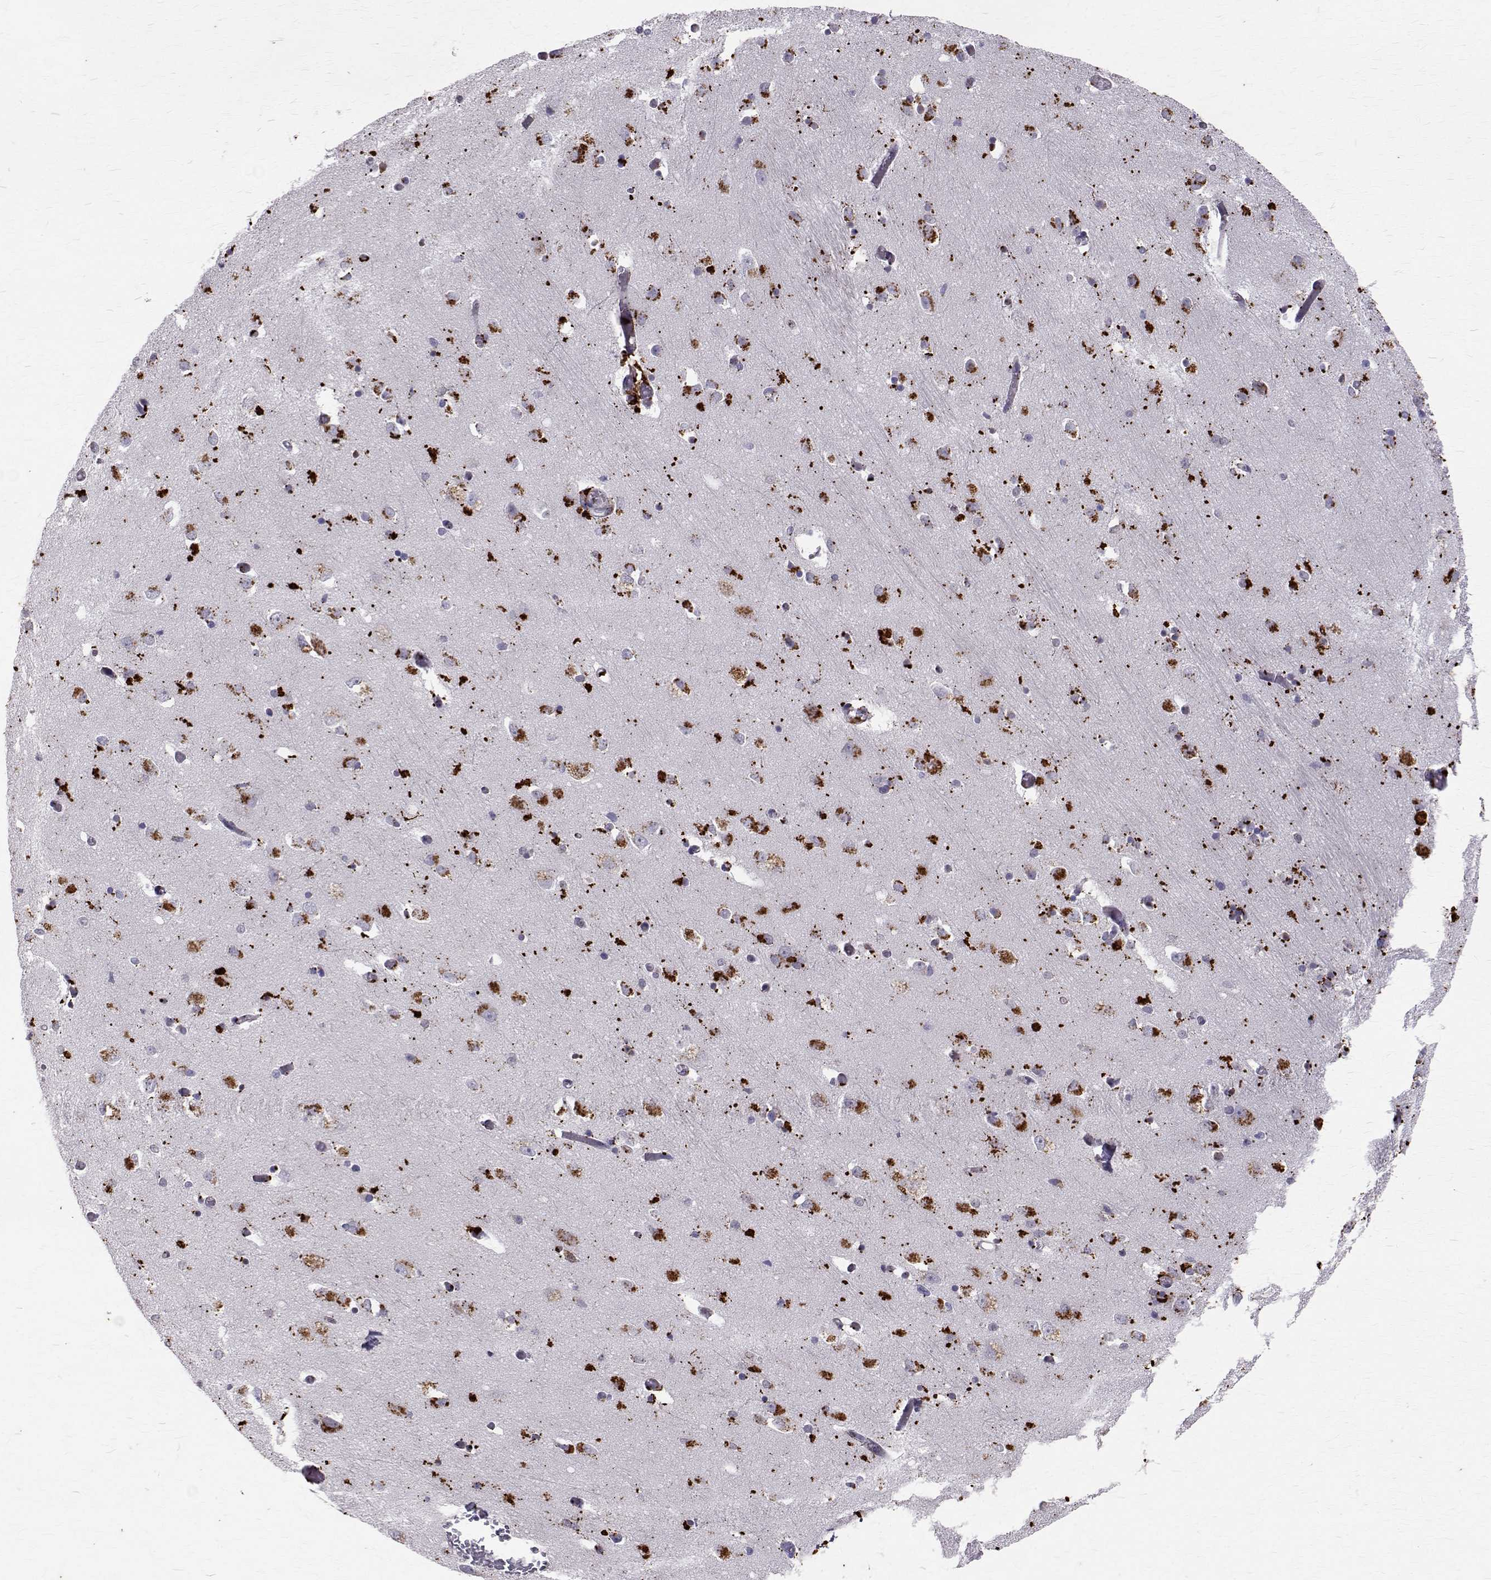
{"staining": {"intensity": "negative", "quantity": "none", "location": "none"}, "tissue": "caudate", "cell_type": "Glial cells", "image_type": "normal", "snomed": [{"axis": "morphology", "description": "Normal tissue, NOS"}, {"axis": "topography", "description": "Lateral ventricle wall"}, {"axis": "topography", "description": "Hippocampus"}], "caption": "There is no significant expression in glial cells of caudate. Nuclei are stained in blue.", "gene": "TPP1", "patient": {"sex": "female", "age": 63}}